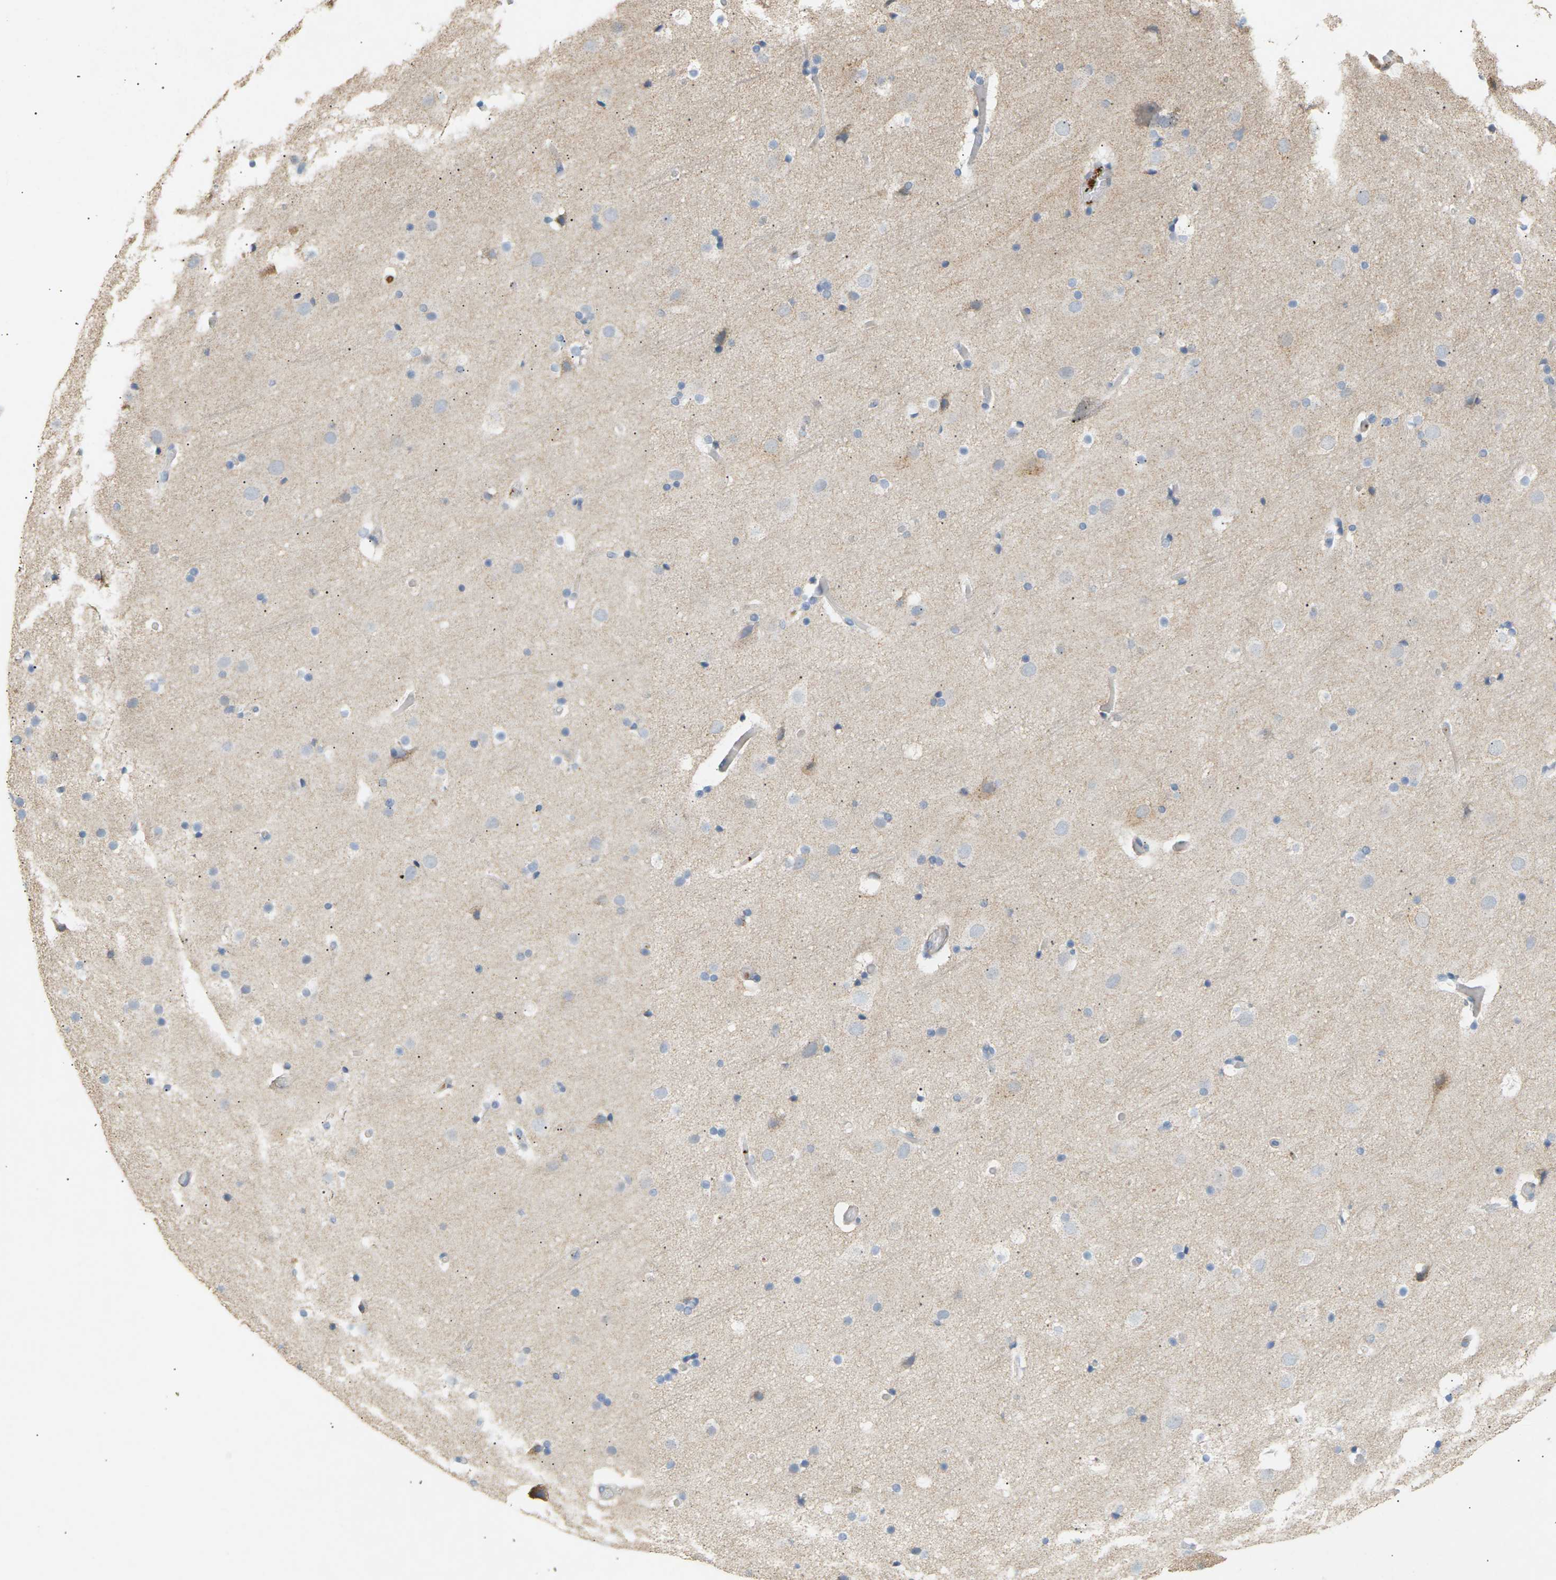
{"staining": {"intensity": "moderate", "quantity": "<25%", "location": "cytoplasmic/membranous"}, "tissue": "cerebral cortex", "cell_type": "Endothelial cells", "image_type": "normal", "snomed": [{"axis": "morphology", "description": "Normal tissue, NOS"}, {"axis": "topography", "description": "Cerebral cortex"}], "caption": "Cerebral cortex stained with immunohistochemistry (IHC) demonstrates moderate cytoplasmic/membranous staining in about <25% of endothelial cells. (DAB = brown stain, brightfield microscopy at high magnification).", "gene": "LIME1", "patient": {"sex": "male", "age": 57}}